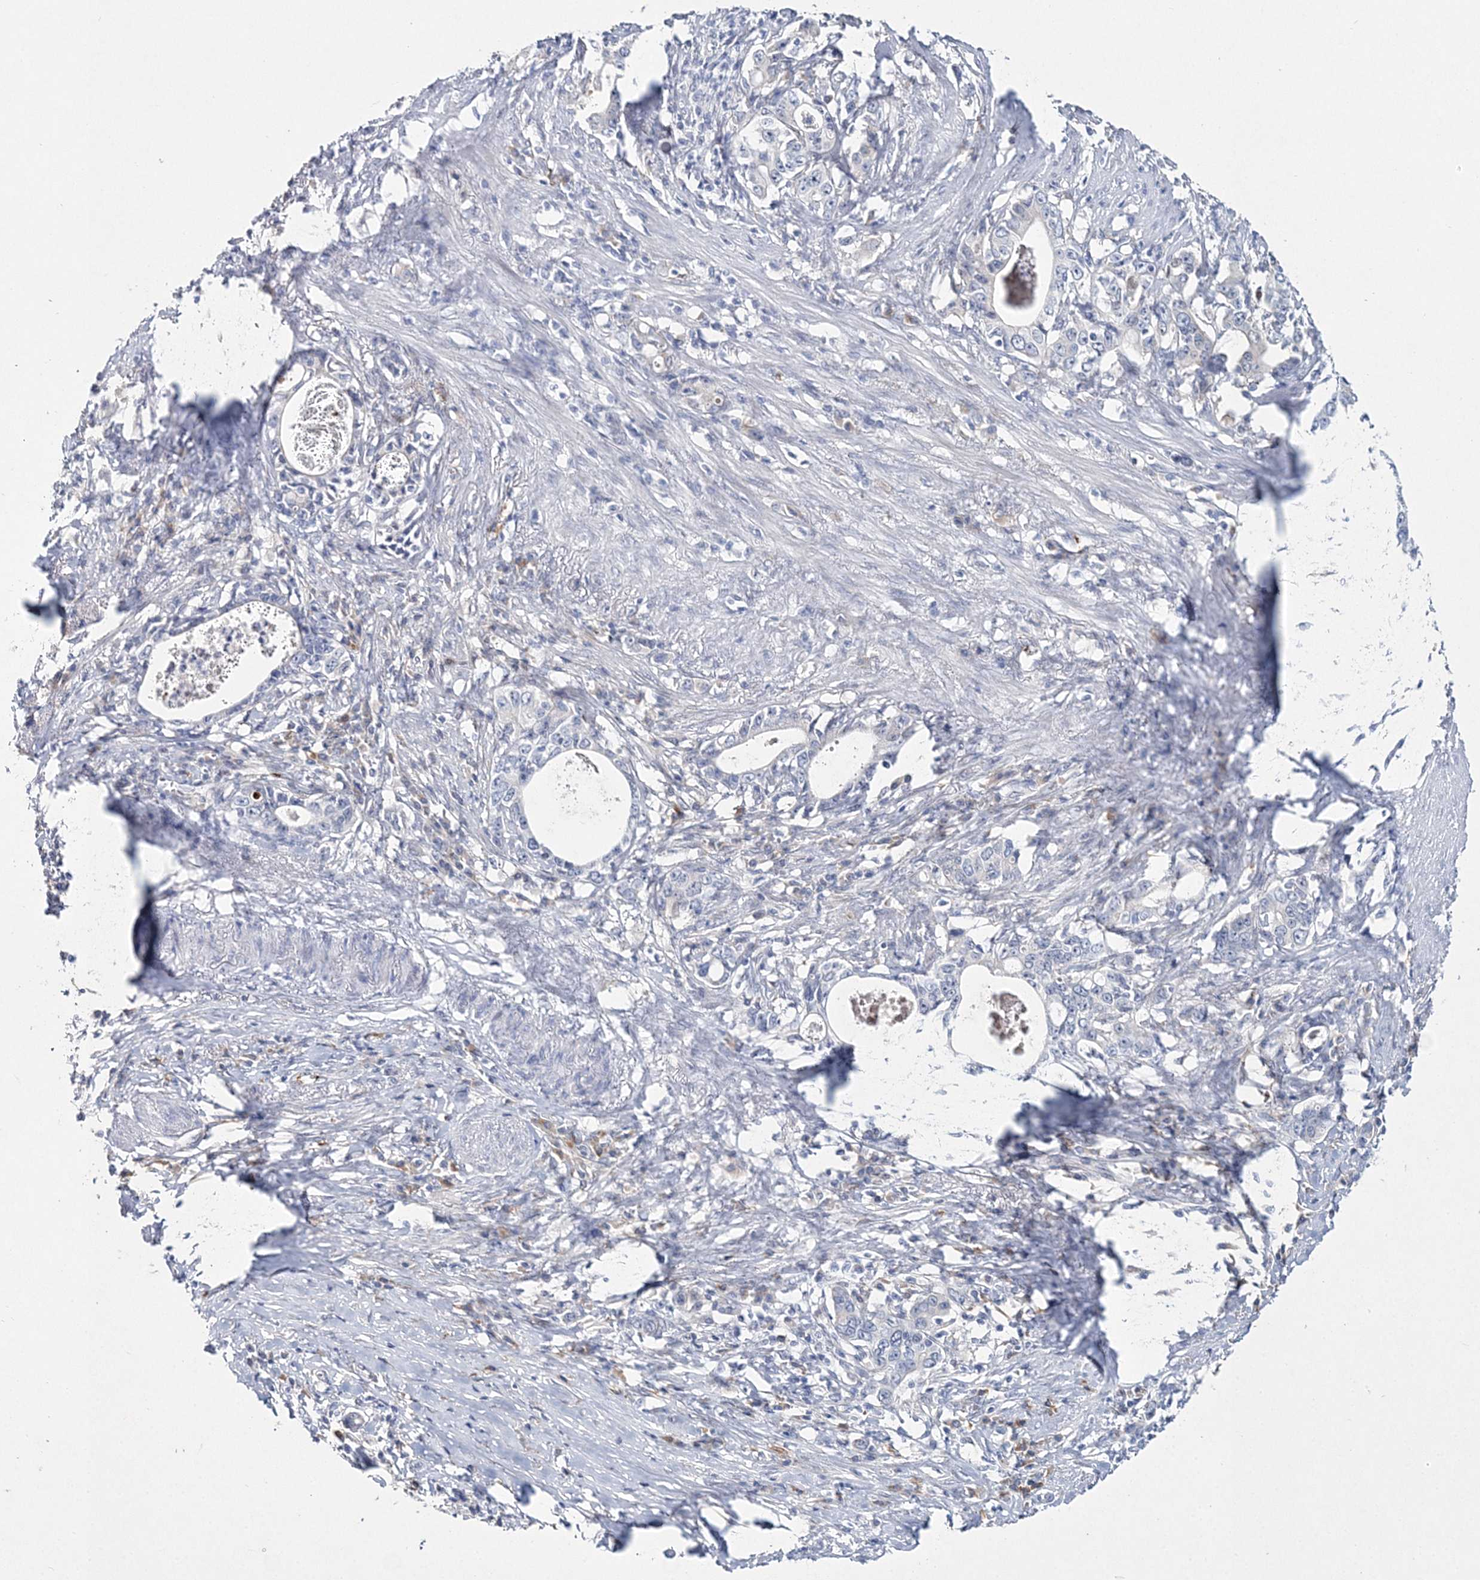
{"staining": {"intensity": "negative", "quantity": "none", "location": "none"}, "tissue": "stomach cancer", "cell_type": "Tumor cells", "image_type": "cancer", "snomed": [{"axis": "morphology", "description": "Adenocarcinoma, NOS"}, {"axis": "topography", "description": "Stomach, lower"}], "caption": "Tumor cells show no significant staining in adenocarcinoma (stomach).", "gene": "MYOZ2", "patient": {"sex": "female", "age": 72}}